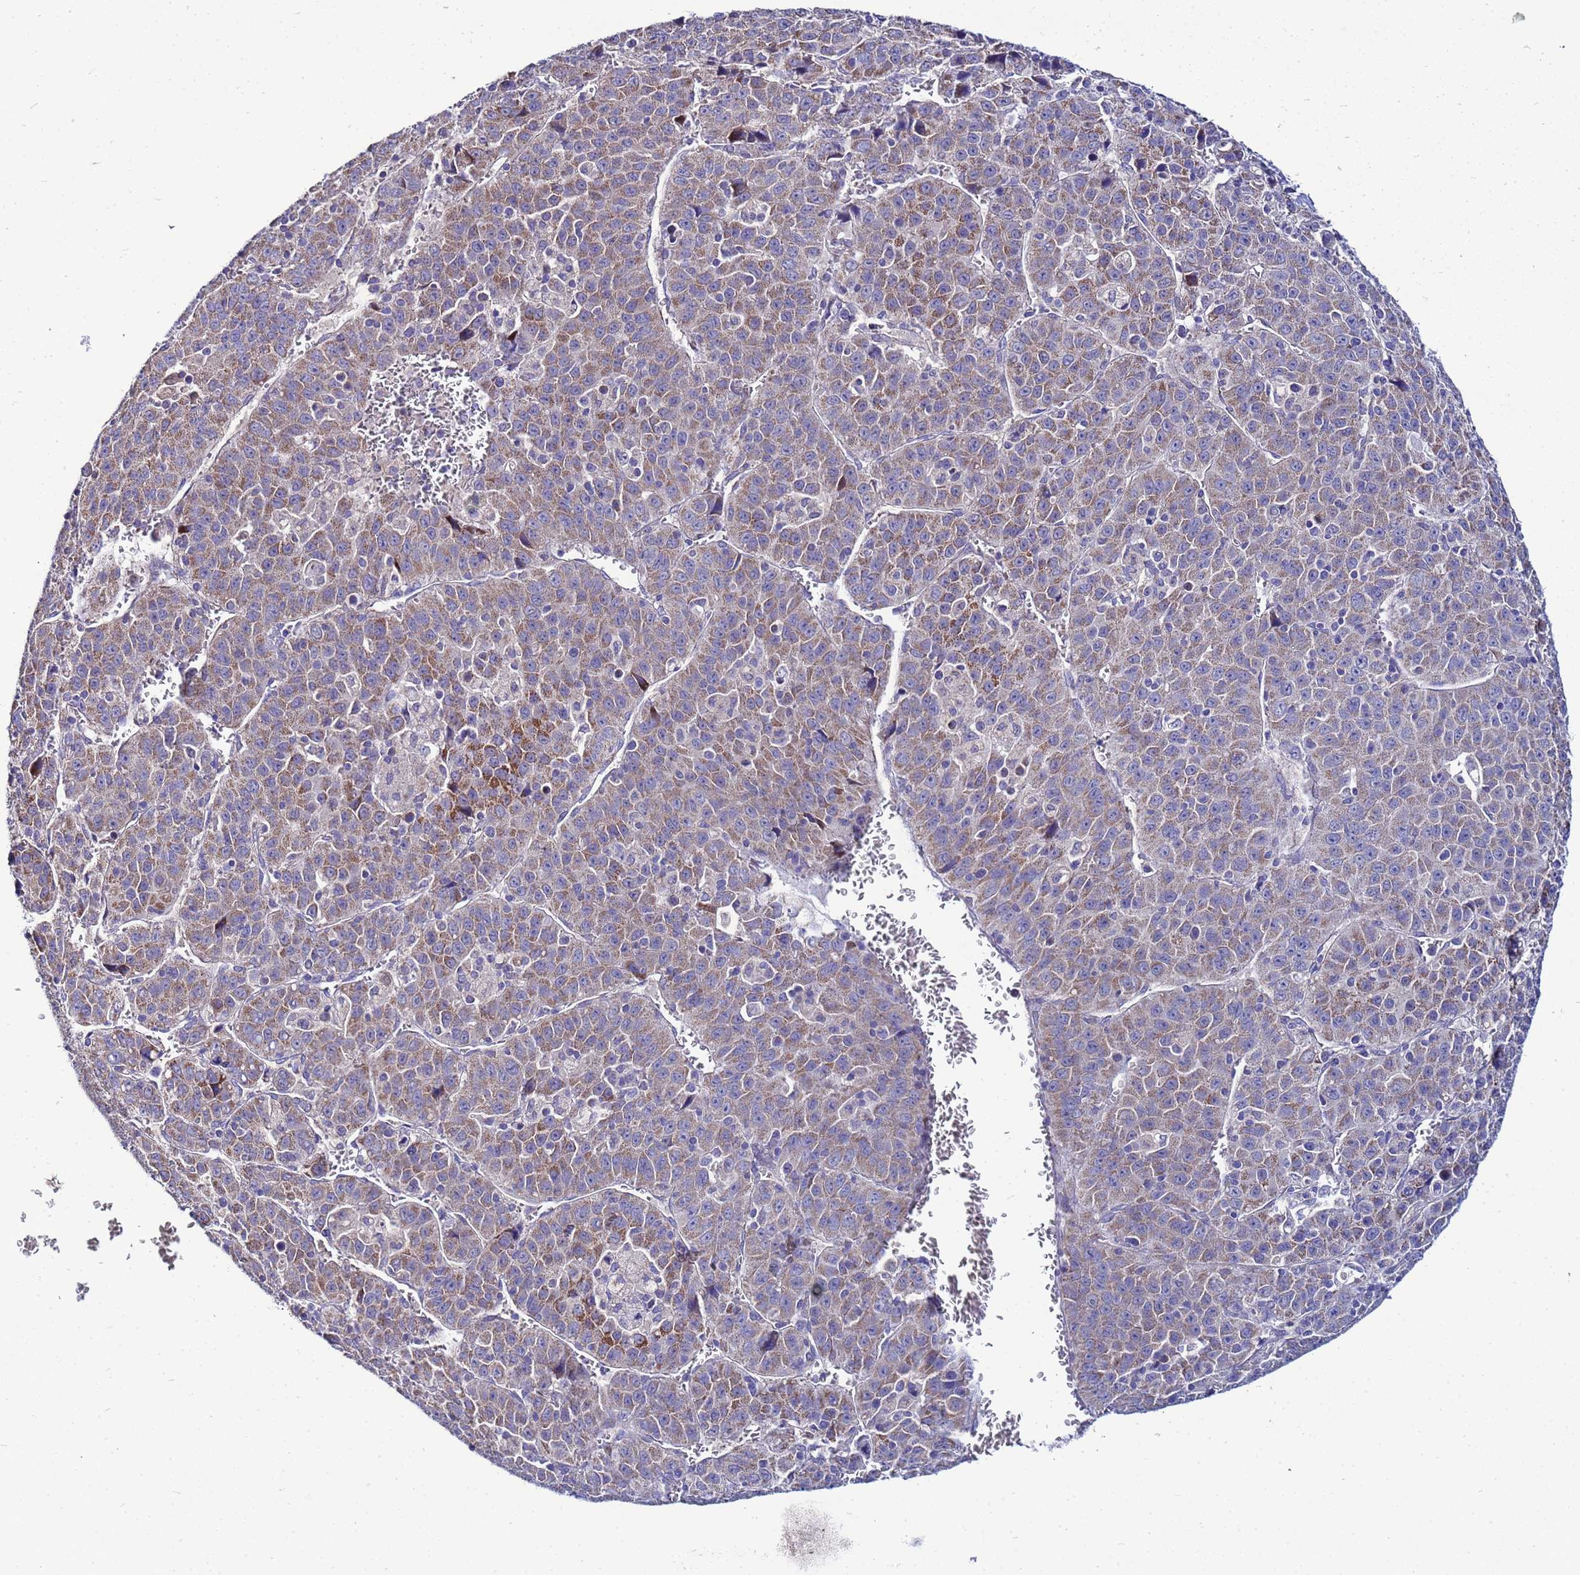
{"staining": {"intensity": "moderate", "quantity": "25%-75%", "location": "cytoplasmic/membranous"}, "tissue": "liver cancer", "cell_type": "Tumor cells", "image_type": "cancer", "snomed": [{"axis": "morphology", "description": "Carcinoma, Hepatocellular, NOS"}, {"axis": "topography", "description": "Liver"}], "caption": "Liver cancer stained with DAB immunohistochemistry reveals medium levels of moderate cytoplasmic/membranous positivity in about 25%-75% of tumor cells.", "gene": "FAHD2A", "patient": {"sex": "female", "age": 53}}